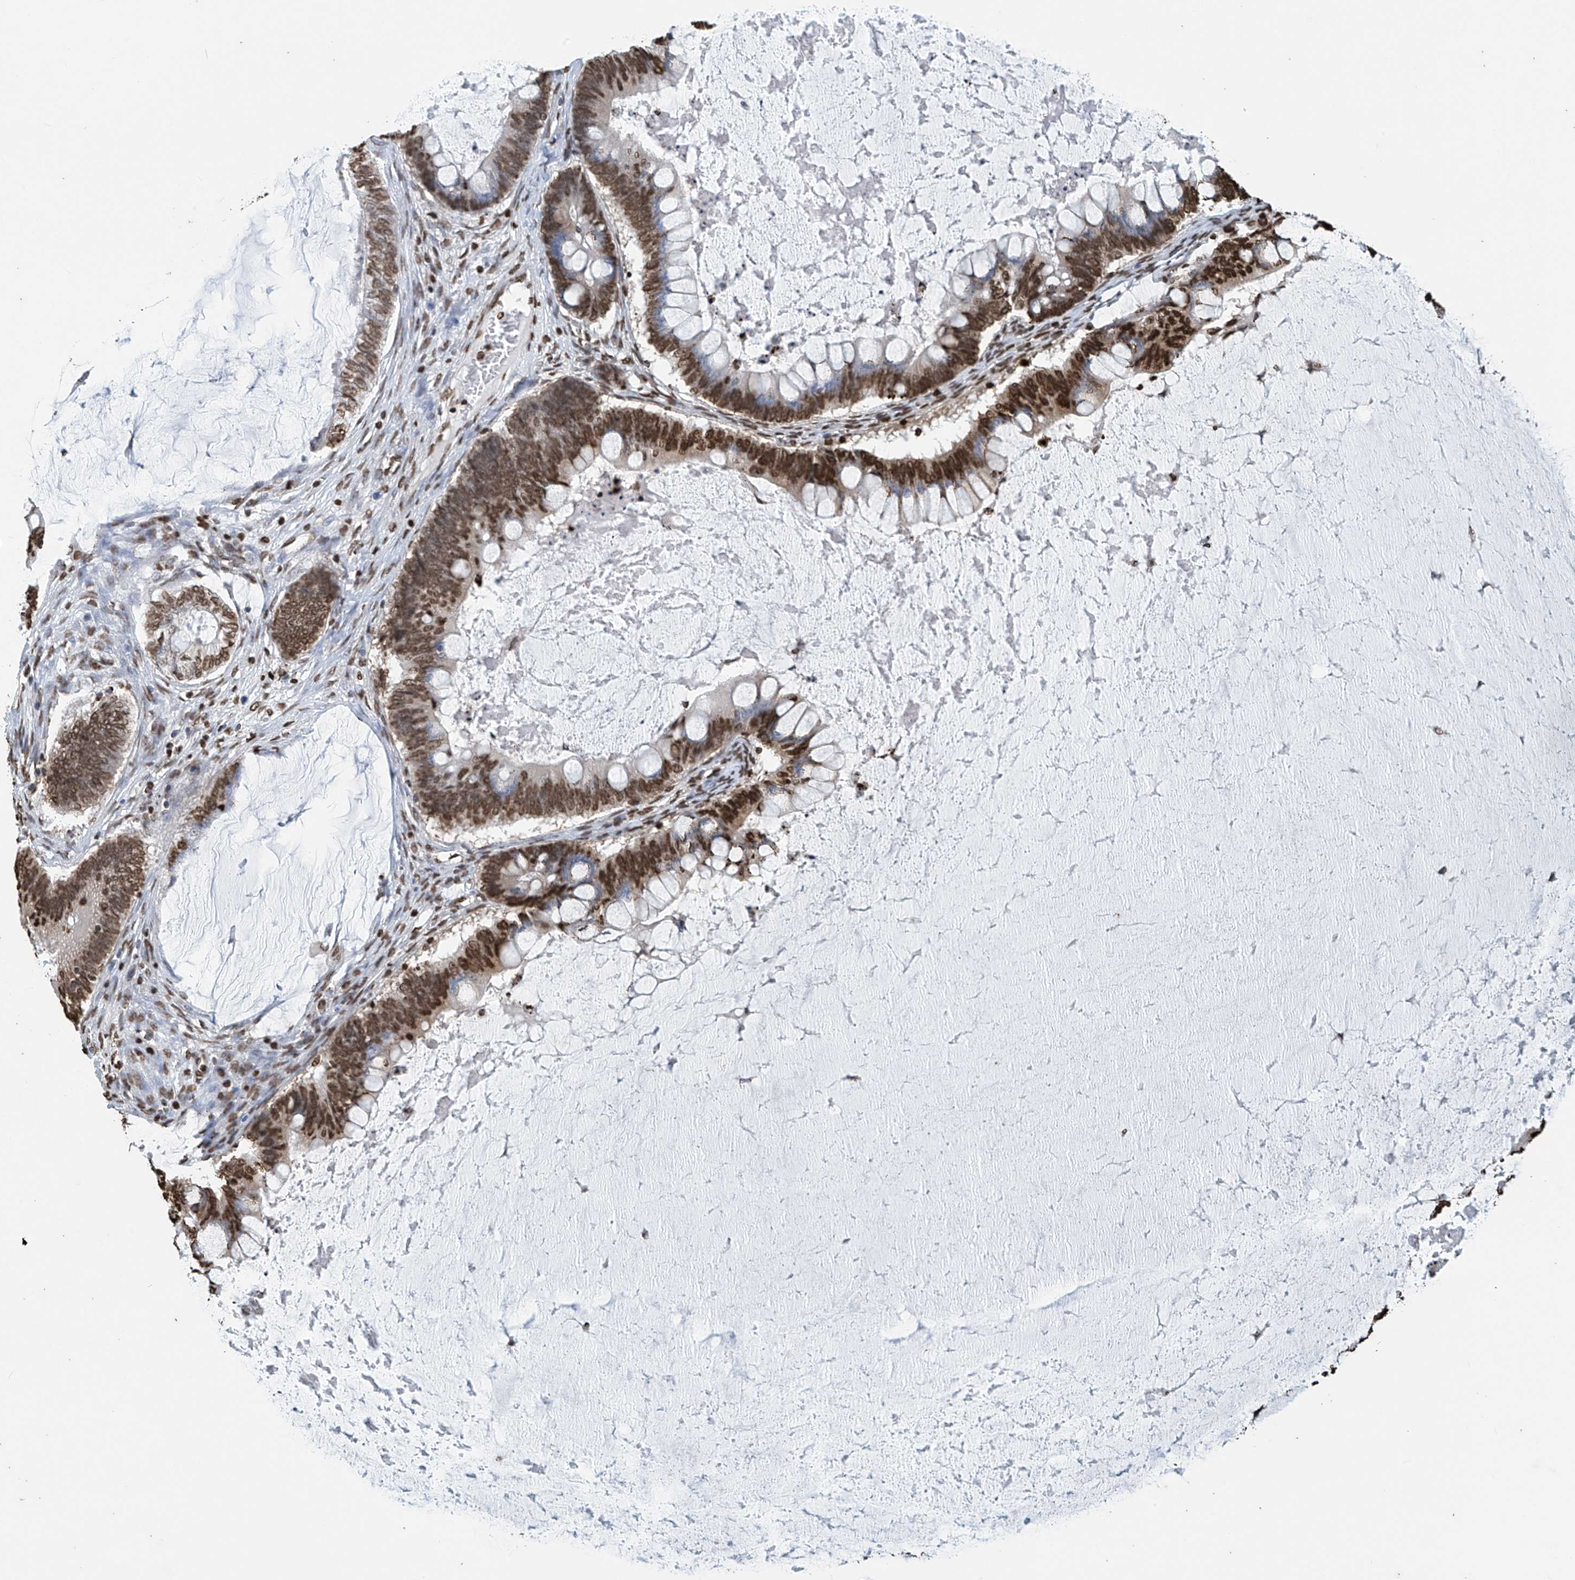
{"staining": {"intensity": "strong", "quantity": ">75%", "location": "nuclear"}, "tissue": "ovarian cancer", "cell_type": "Tumor cells", "image_type": "cancer", "snomed": [{"axis": "morphology", "description": "Cystadenocarcinoma, mucinous, NOS"}, {"axis": "topography", "description": "Ovary"}], "caption": "Human mucinous cystadenocarcinoma (ovarian) stained for a protein (brown) shows strong nuclear positive positivity in approximately >75% of tumor cells.", "gene": "DPPA2", "patient": {"sex": "female", "age": 61}}